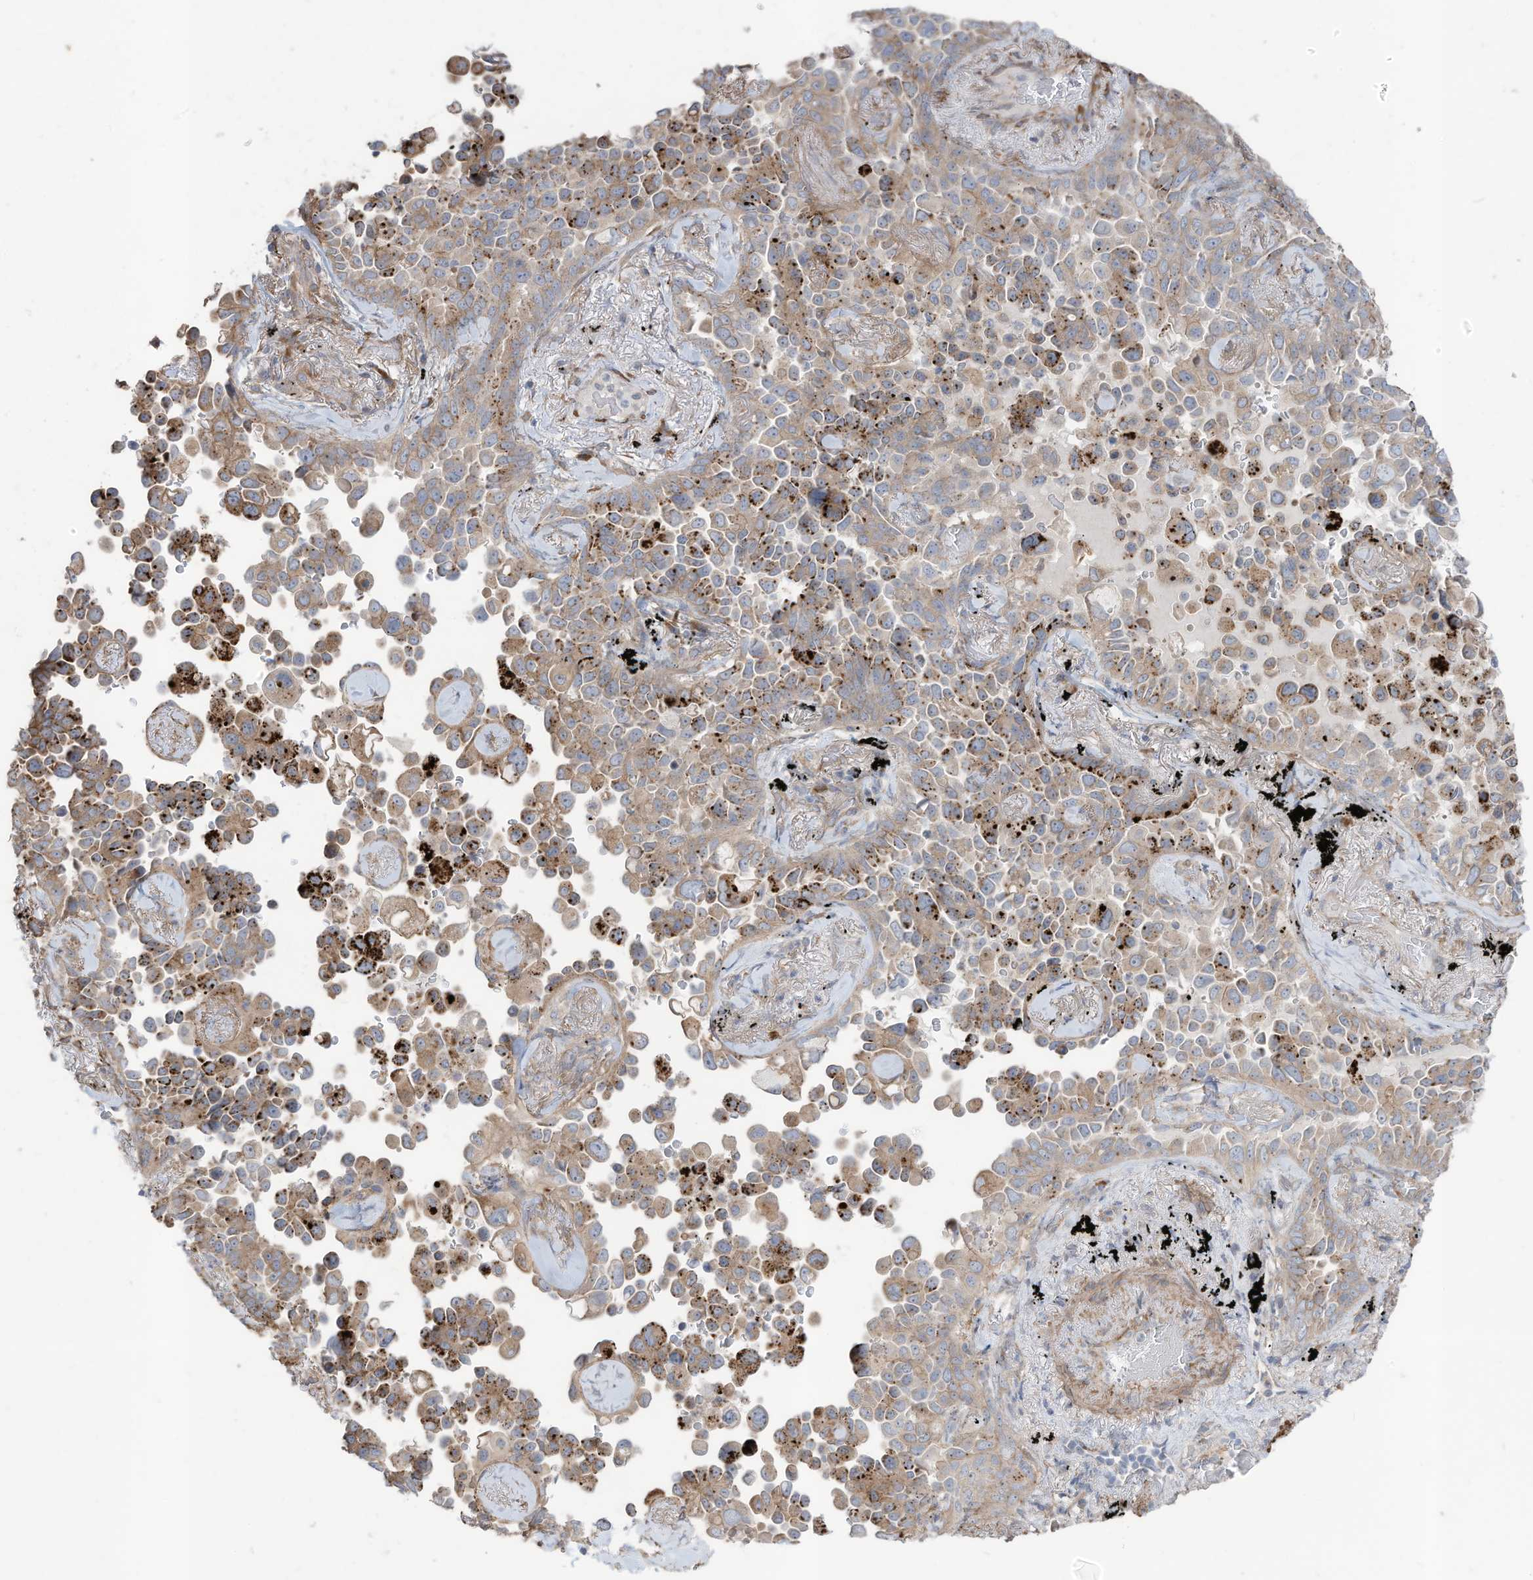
{"staining": {"intensity": "moderate", "quantity": ">75%", "location": "cytoplasmic/membranous"}, "tissue": "lung cancer", "cell_type": "Tumor cells", "image_type": "cancer", "snomed": [{"axis": "morphology", "description": "Adenocarcinoma, NOS"}, {"axis": "topography", "description": "Lung"}], "caption": "This is an image of immunohistochemistry staining of adenocarcinoma (lung), which shows moderate positivity in the cytoplasmic/membranous of tumor cells.", "gene": "SLC17A7", "patient": {"sex": "female", "age": 67}}